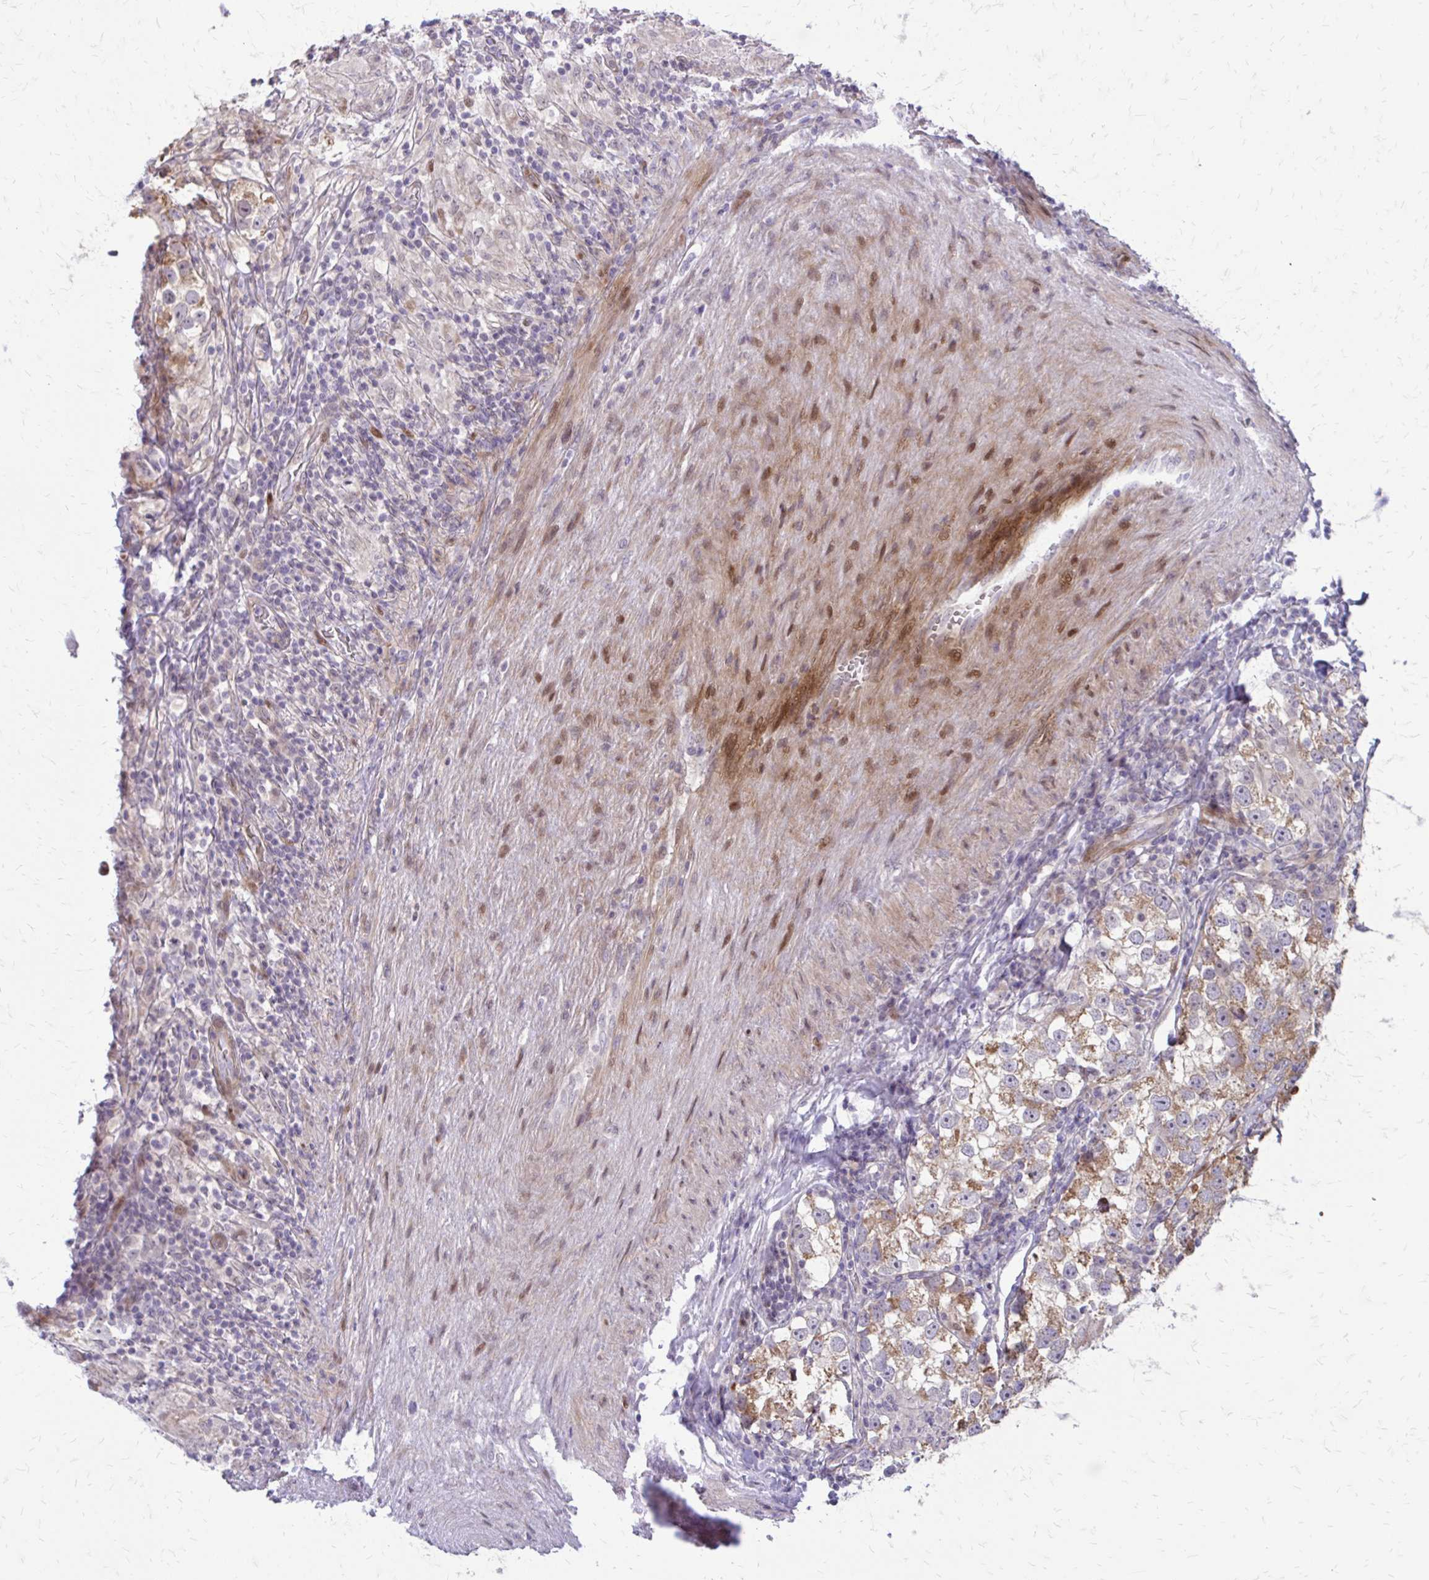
{"staining": {"intensity": "moderate", "quantity": ">75%", "location": "cytoplasmic/membranous"}, "tissue": "testis cancer", "cell_type": "Tumor cells", "image_type": "cancer", "snomed": [{"axis": "morphology", "description": "Seminoma, NOS"}, {"axis": "topography", "description": "Testis"}], "caption": "Testis cancer stained with a protein marker displays moderate staining in tumor cells.", "gene": "PPDPFL", "patient": {"sex": "male", "age": 46}}